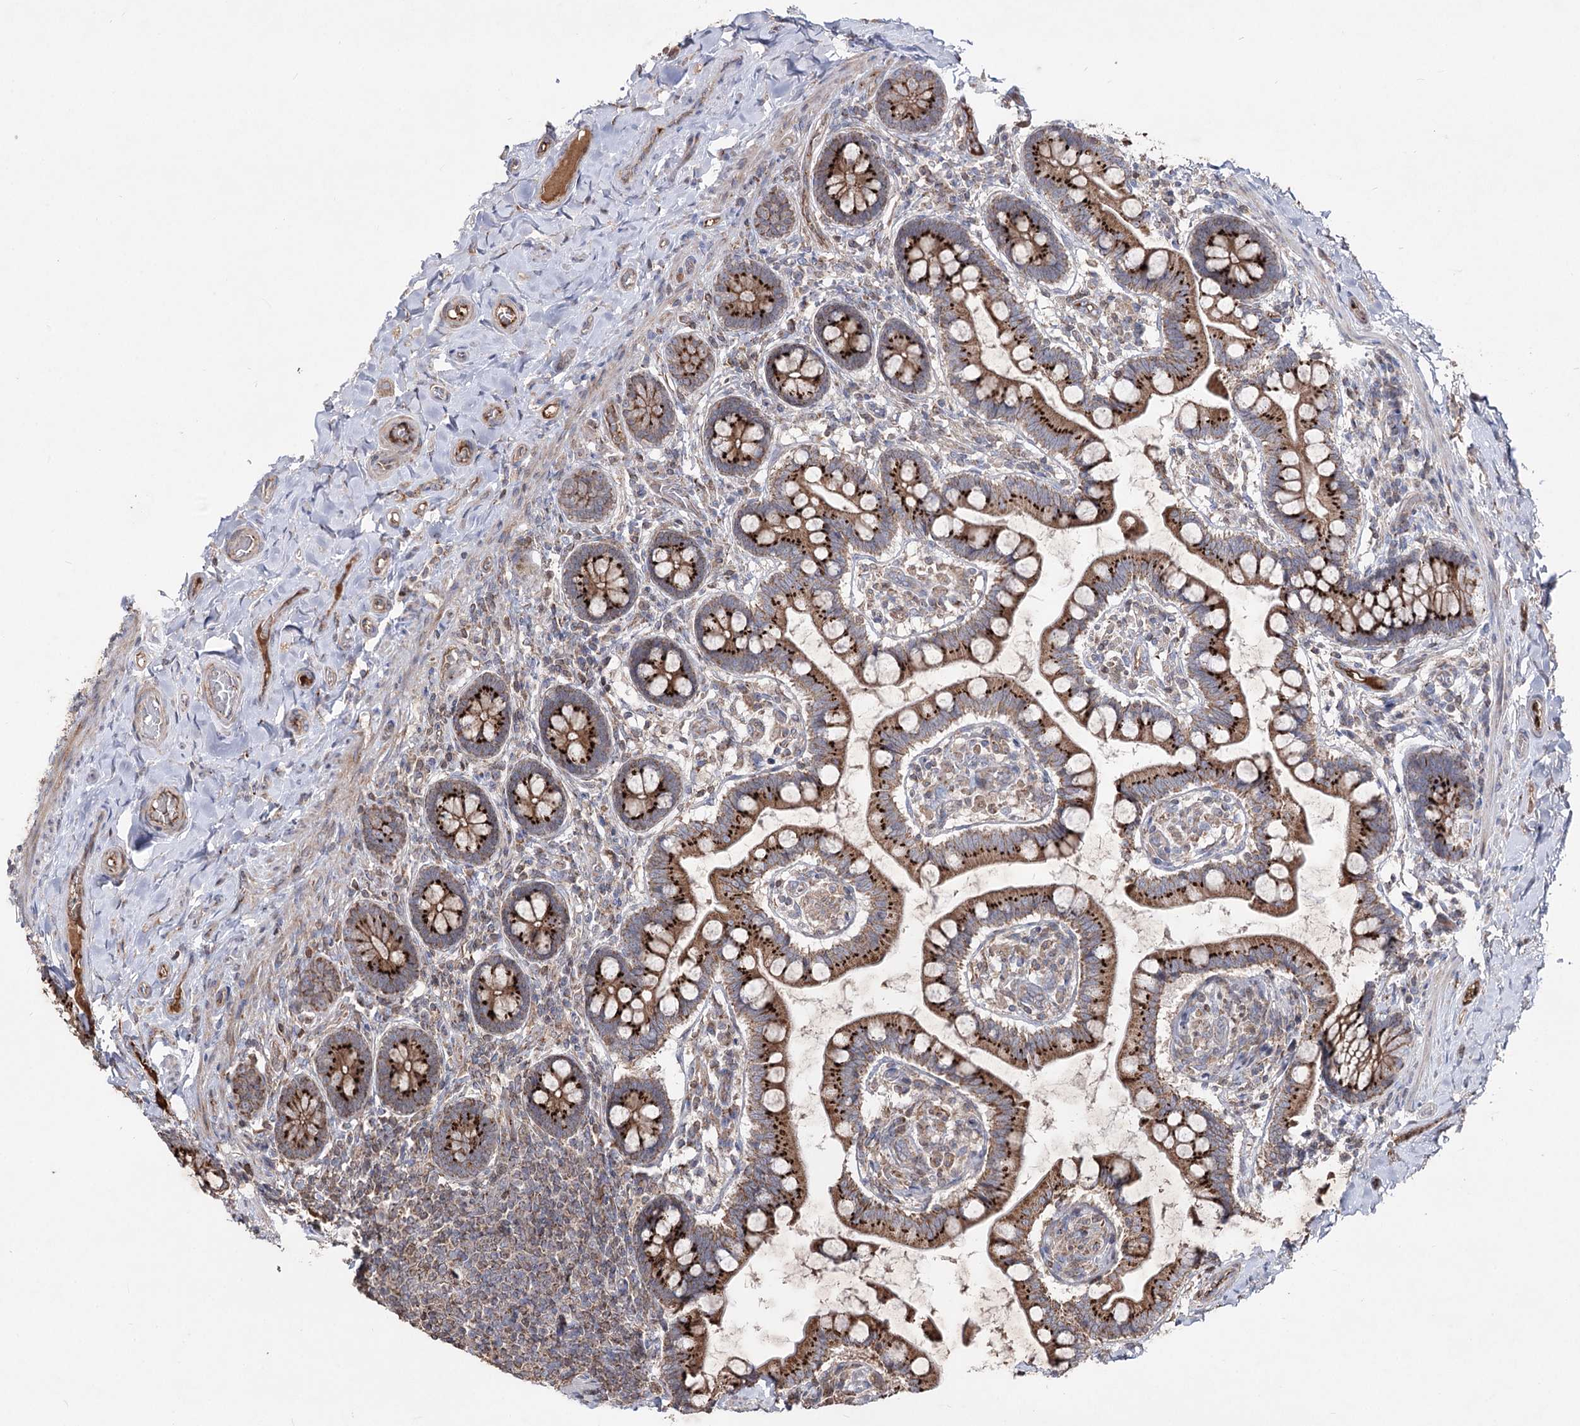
{"staining": {"intensity": "strong", "quantity": ">75%", "location": "cytoplasmic/membranous"}, "tissue": "small intestine", "cell_type": "Glandular cells", "image_type": "normal", "snomed": [{"axis": "morphology", "description": "Normal tissue, NOS"}, {"axis": "topography", "description": "Small intestine"}], "caption": "This image shows normal small intestine stained with immunohistochemistry (IHC) to label a protein in brown. The cytoplasmic/membranous of glandular cells show strong positivity for the protein. Nuclei are counter-stained blue.", "gene": "ARHGAP20", "patient": {"sex": "male", "age": 52}}